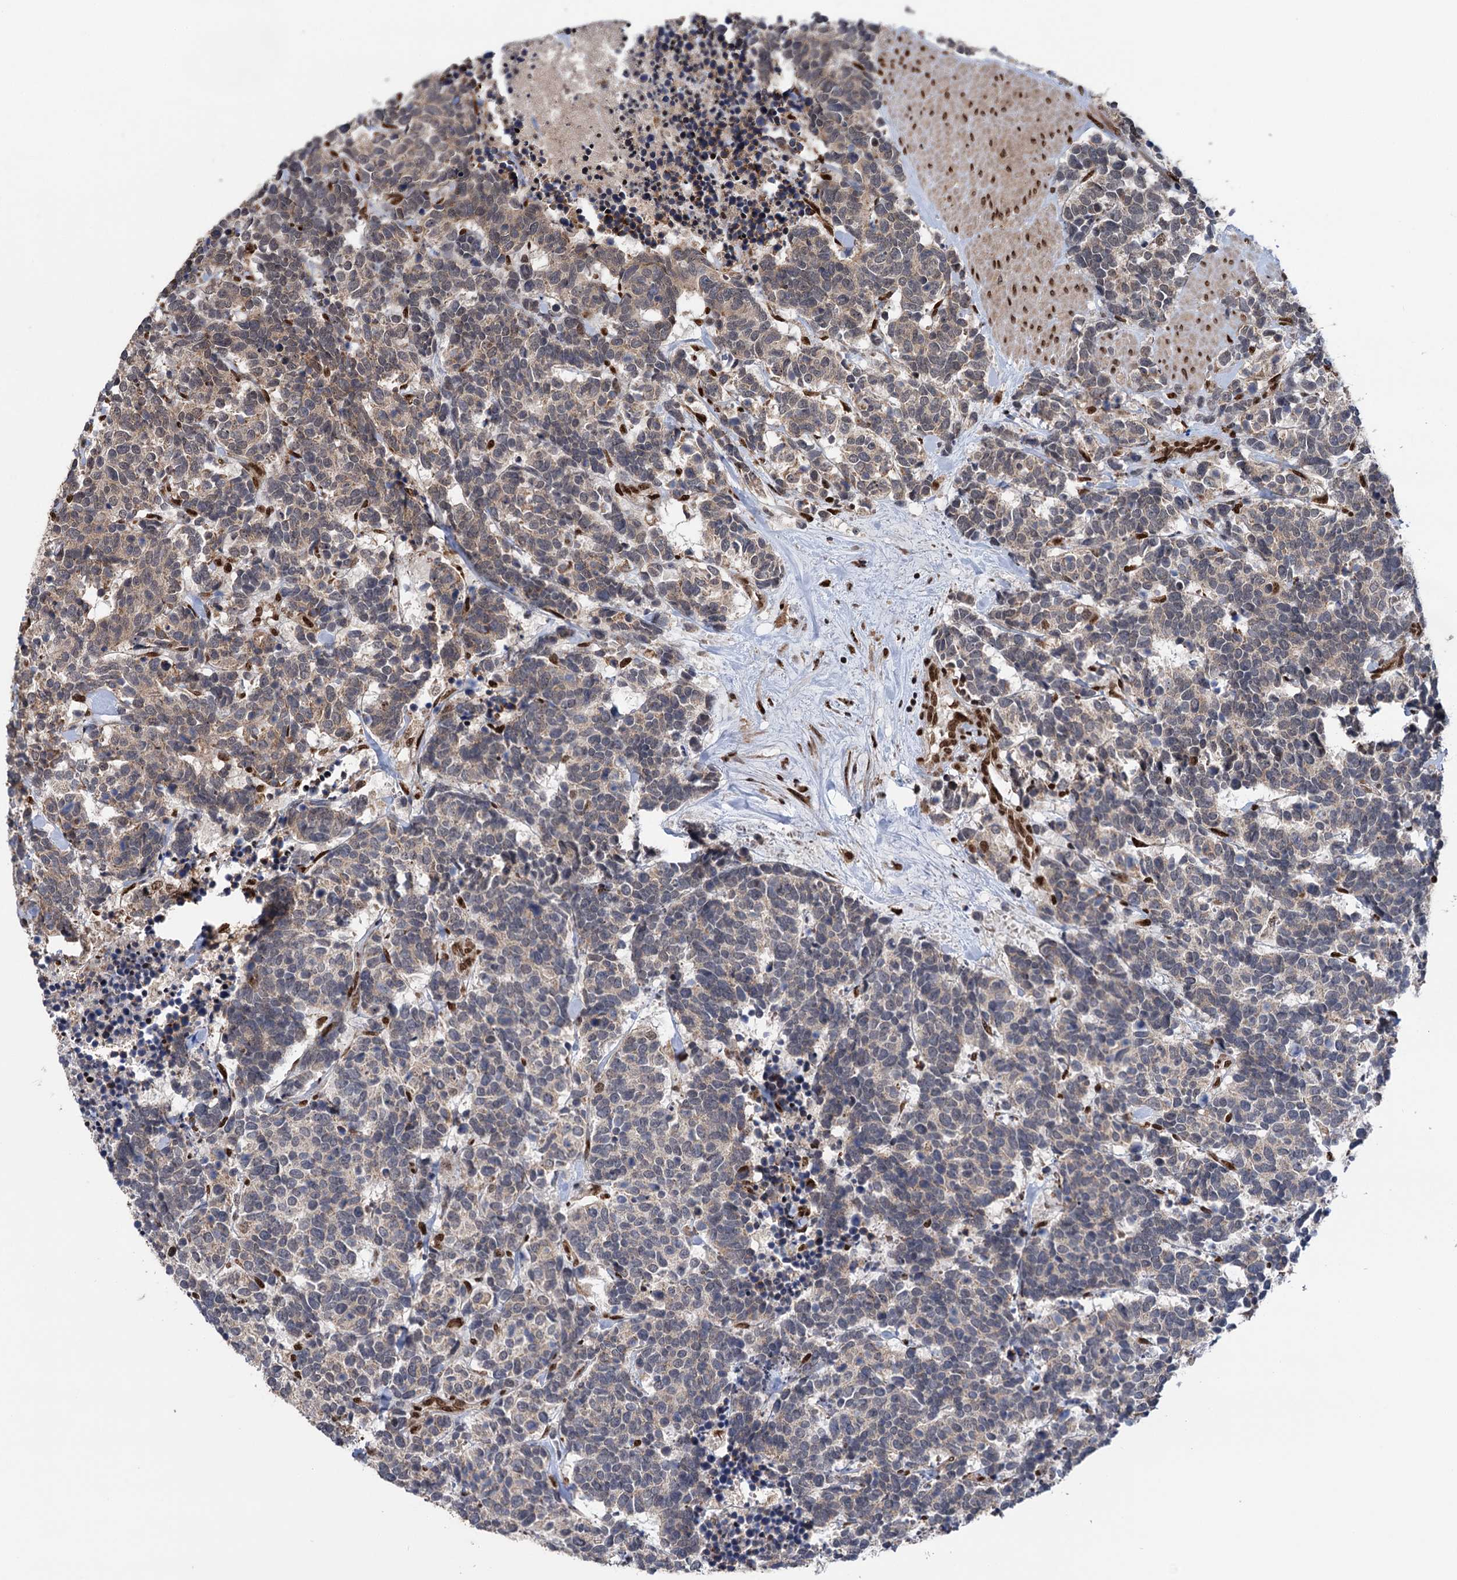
{"staining": {"intensity": "weak", "quantity": "25%-75%", "location": "cytoplasmic/membranous"}, "tissue": "carcinoid", "cell_type": "Tumor cells", "image_type": "cancer", "snomed": [{"axis": "morphology", "description": "Carcinoma, NOS"}, {"axis": "morphology", "description": "Carcinoid, malignant, NOS"}, {"axis": "topography", "description": "Urinary bladder"}], "caption": "Protein staining of carcinoma tissue shows weak cytoplasmic/membranous staining in approximately 25%-75% of tumor cells.", "gene": "MESD", "patient": {"sex": "male", "age": 57}}